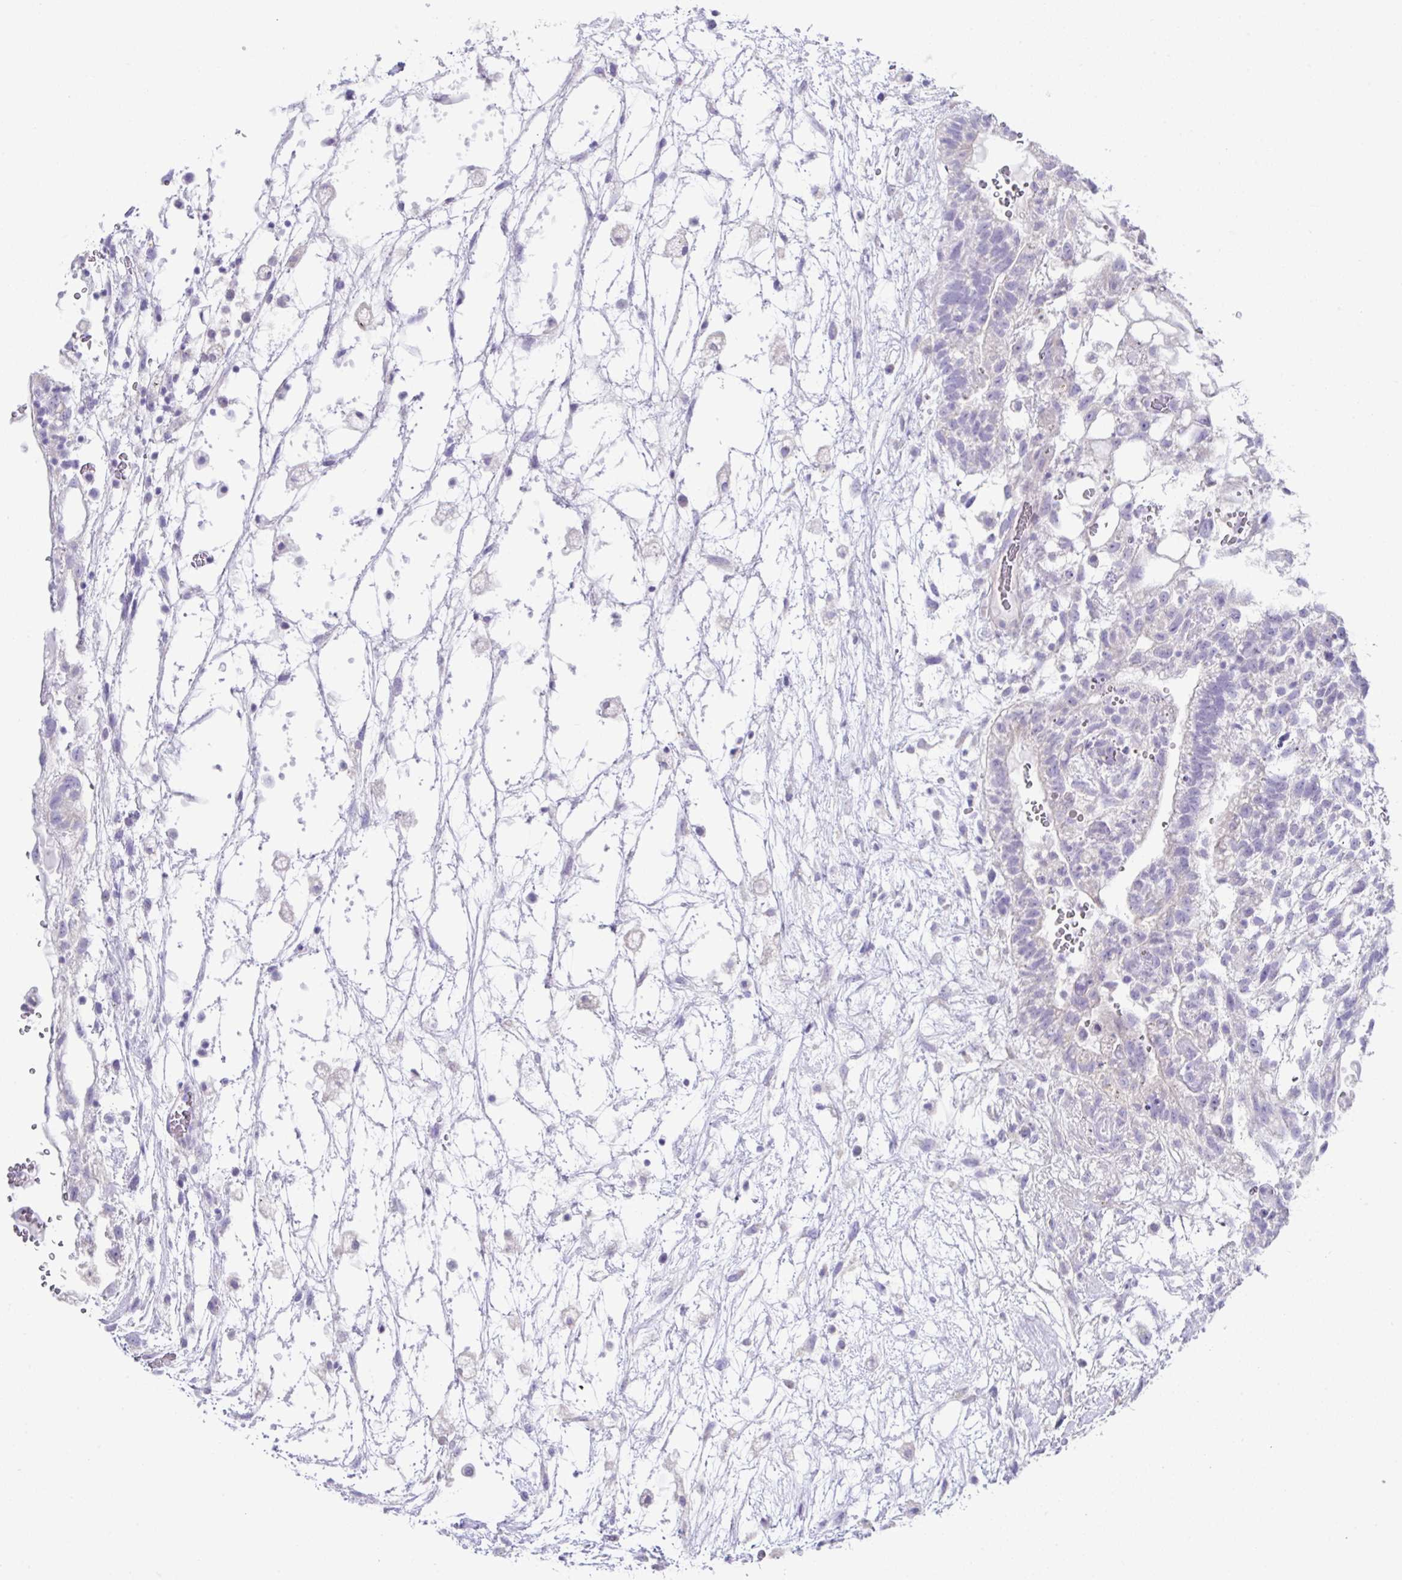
{"staining": {"intensity": "negative", "quantity": "none", "location": "none"}, "tissue": "testis cancer", "cell_type": "Tumor cells", "image_type": "cancer", "snomed": [{"axis": "morphology", "description": "Normal tissue, NOS"}, {"axis": "morphology", "description": "Carcinoma, Embryonal, NOS"}, {"axis": "topography", "description": "Testis"}], "caption": "A histopathology image of human testis cancer is negative for staining in tumor cells. (DAB immunohistochemistry visualized using brightfield microscopy, high magnification).", "gene": "MED11", "patient": {"sex": "male", "age": 32}}